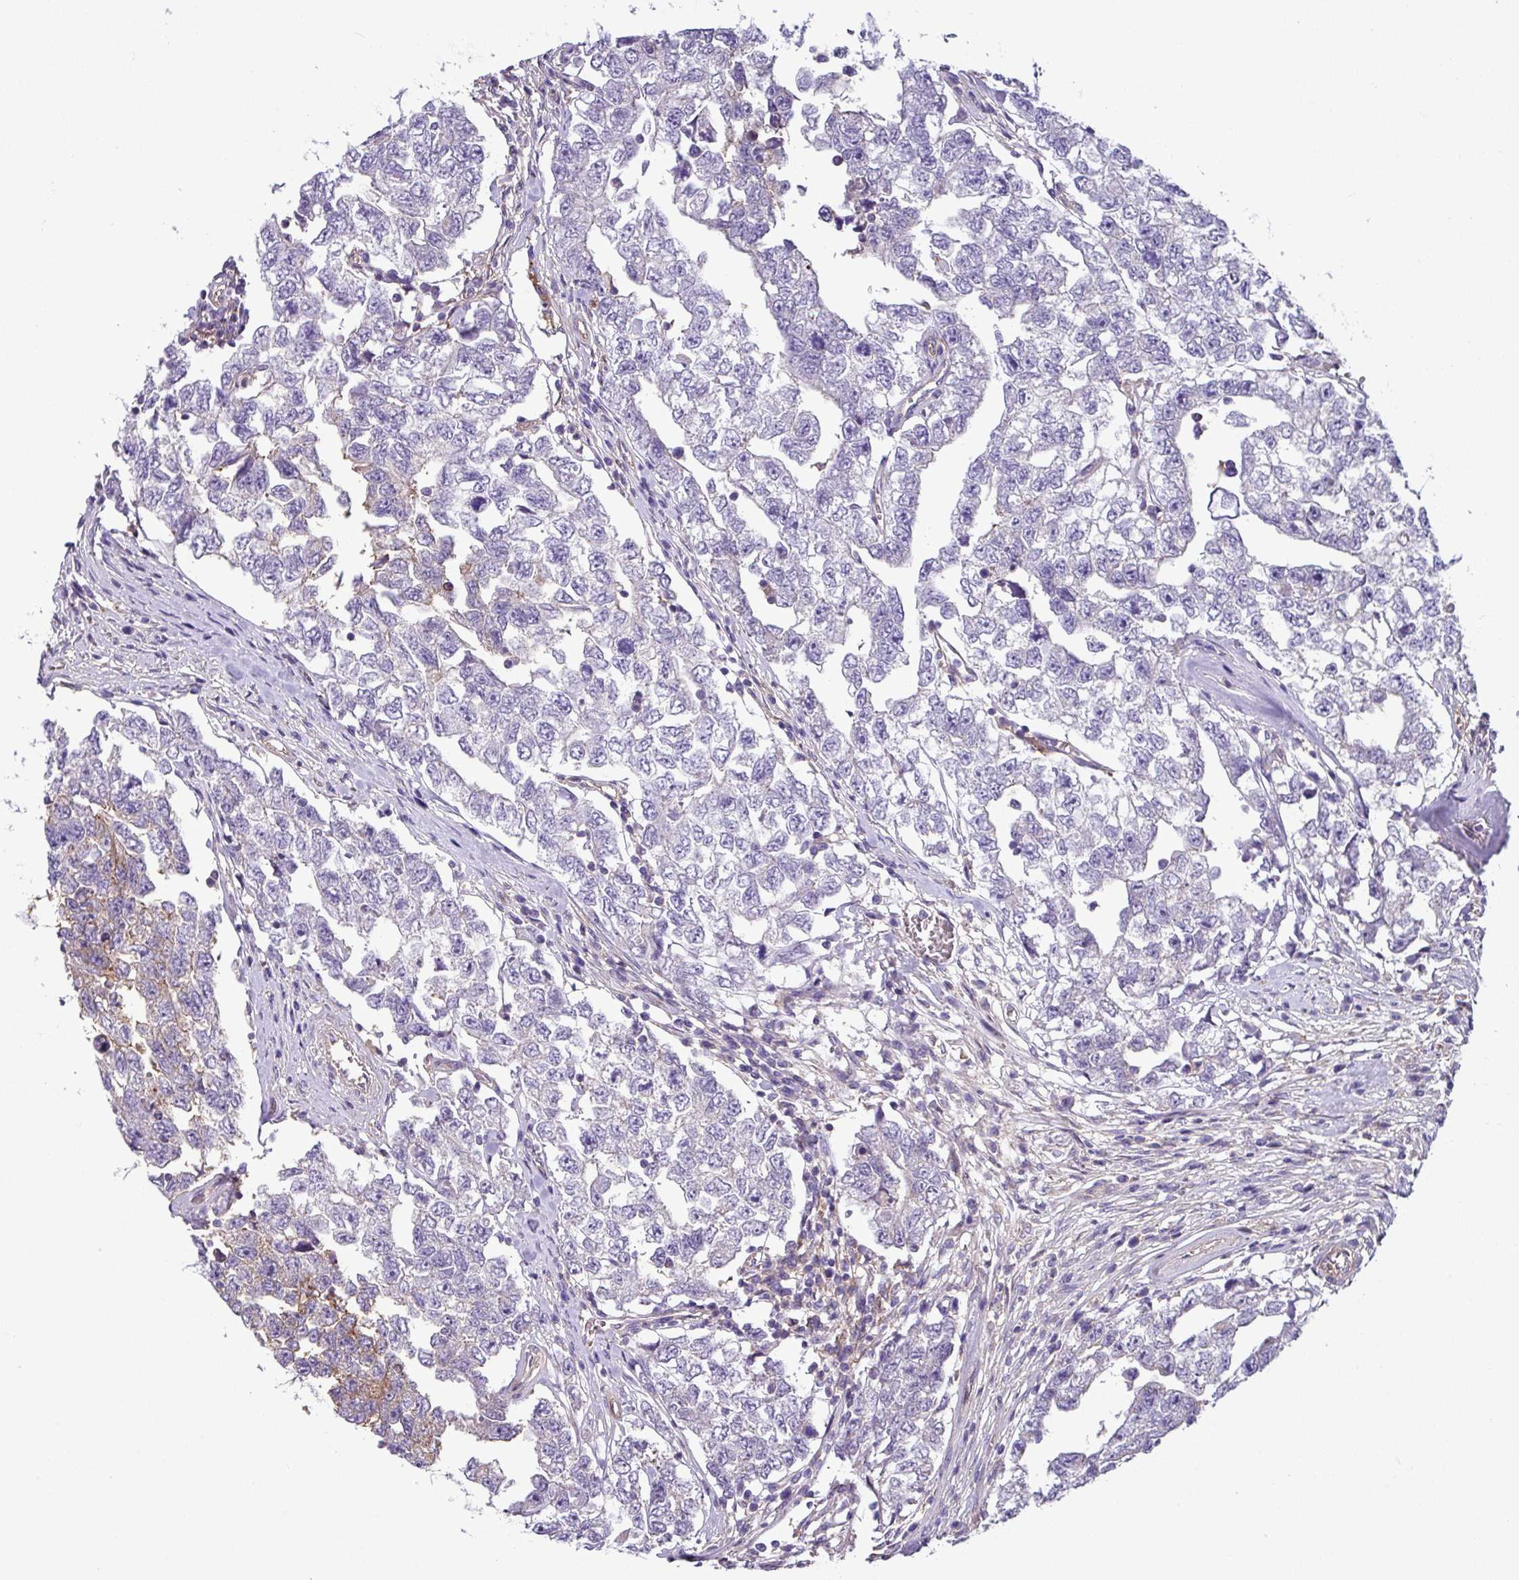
{"staining": {"intensity": "negative", "quantity": "none", "location": "none"}, "tissue": "testis cancer", "cell_type": "Tumor cells", "image_type": "cancer", "snomed": [{"axis": "morphology", "description": "Carcinoma, Embryonal, NOS"}, {"axis": "topography", "description": "Testis"}], "caption": "There is no significant staining in tumor cells of testis cancer (embryonal carcinoma). (Brightfield microscopy of DAB IHC at high magnification).", "gene": "SLC23A2", "patient": {"sex": "male", "age": 22}}